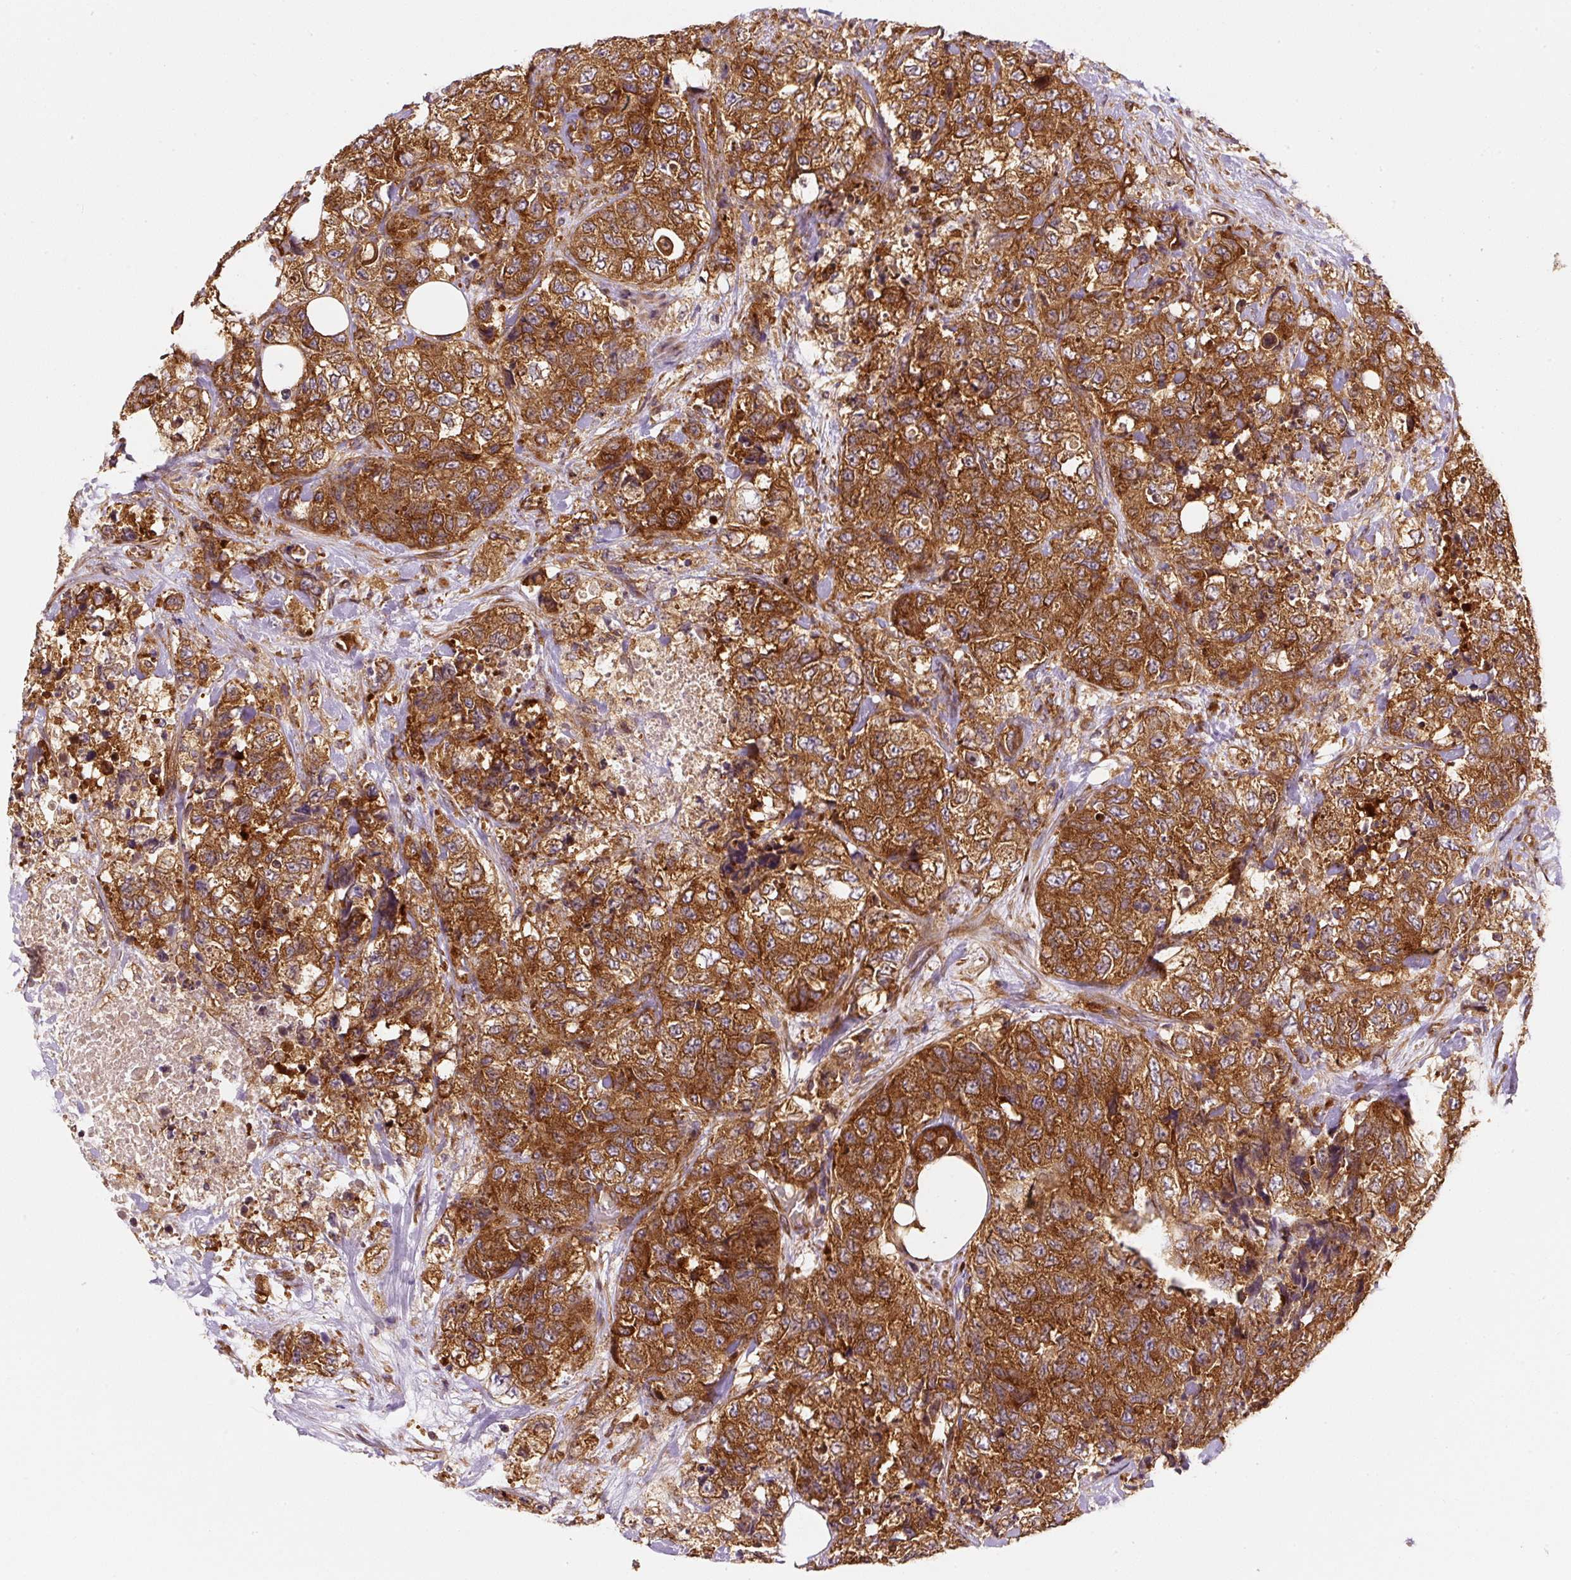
{"staining": {"intensity": "strong", "quantity": ">75%", "location": "cytoplasmic/membranous"}, "tissue": "urothelial cancer", "cell_type": "Tumor cells", "image_type": "cancer", "snomed": [{"axis": "morphology", "description": "Urothelial carcinoma, High grade"}, {"axis": "topography", "description": "Urinary bladder"}], "caption": "Urothelial carcinoma (high-grade) stained for a protein displays strong cytoplasmic/membranous positivity in tumor cells.", "gene": "EIF2S2", "patient": {"sex": "female", "age": 78}}